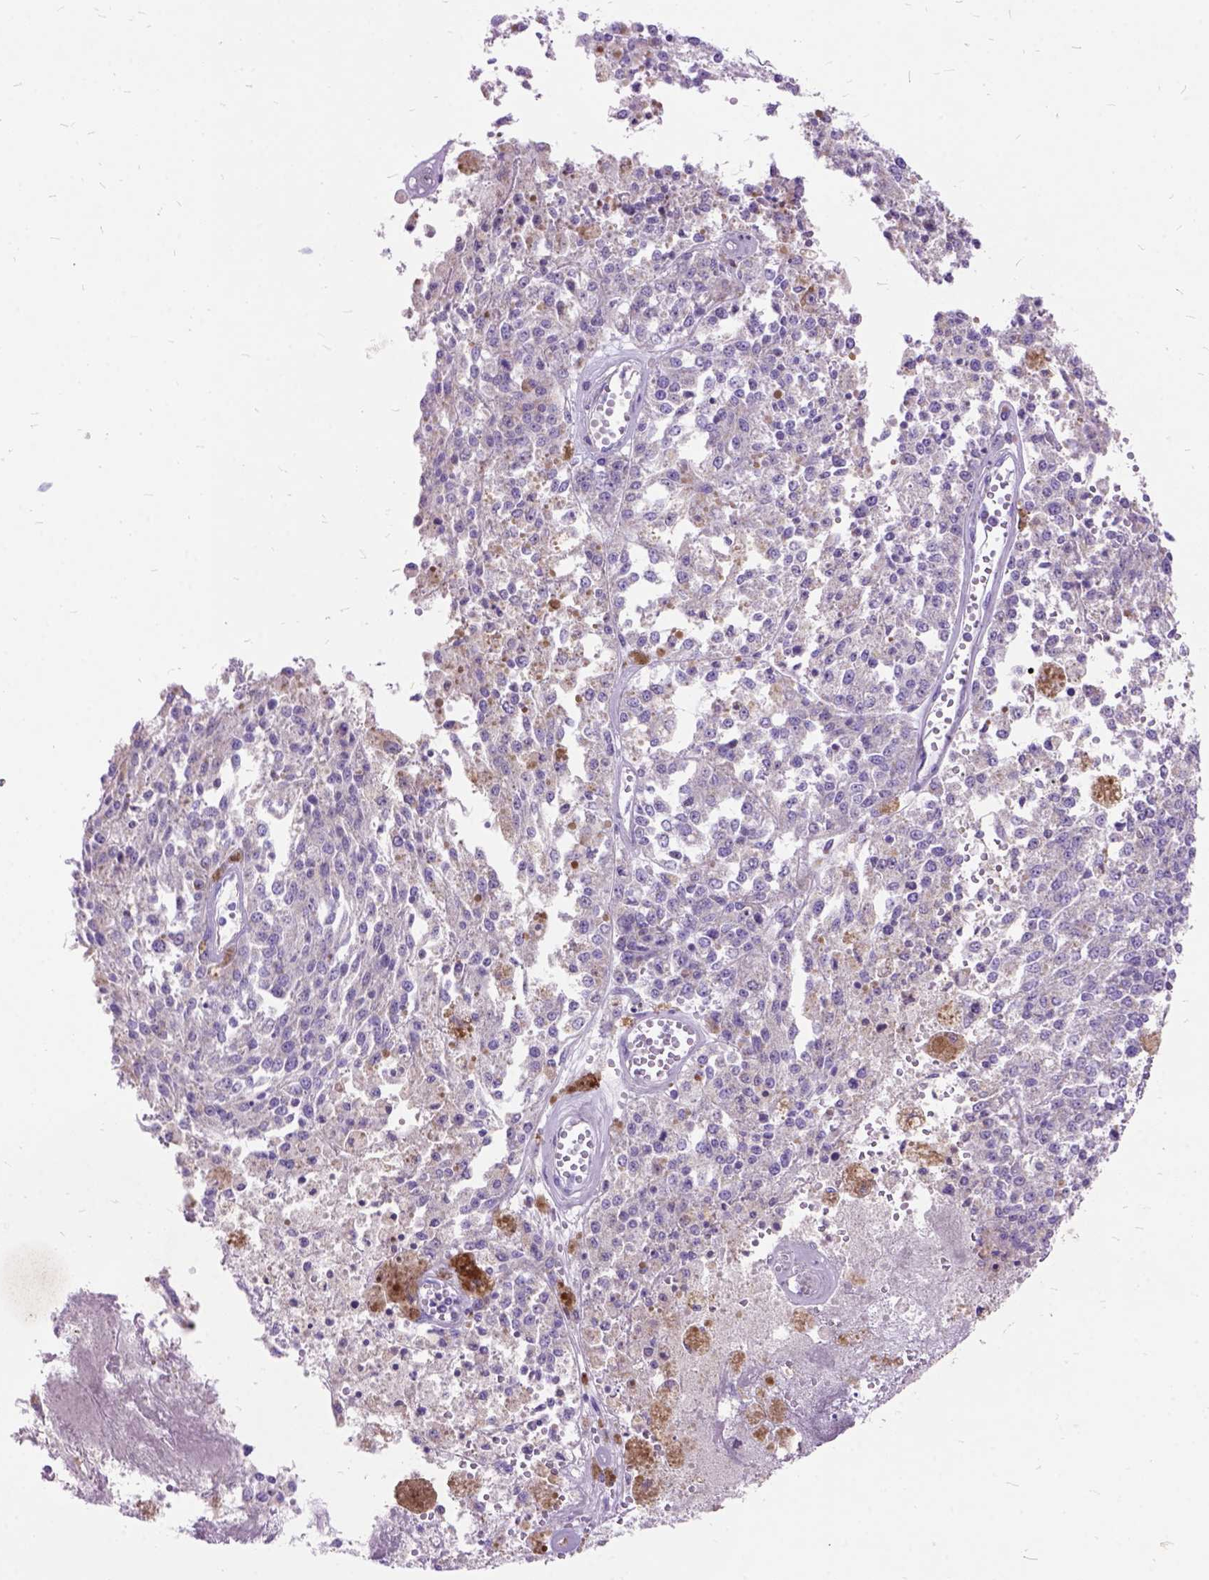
{"staining": {"intensity": "negative", "quantity": "none", "location": "none"}, "tissue": "melanoma", "cell_type": "Tumor cells", "image_type": "cancer", "snomed": [{"axis": "morphology", "description": "Malignant melanoma, Metastatic site"}, {"axis": "topography", "description": "Lymph node"}], "caption": "Tumor cells are negative for protein expression in human malignant melanoma (metastatic site). (Stains: DAB immunohistochemistry with hematoxylin counter stain, Microscopy: brightfield microscopy at high magnification).", "gene": "CTAG2", "patient": {"sex": "female", "age": 64}}